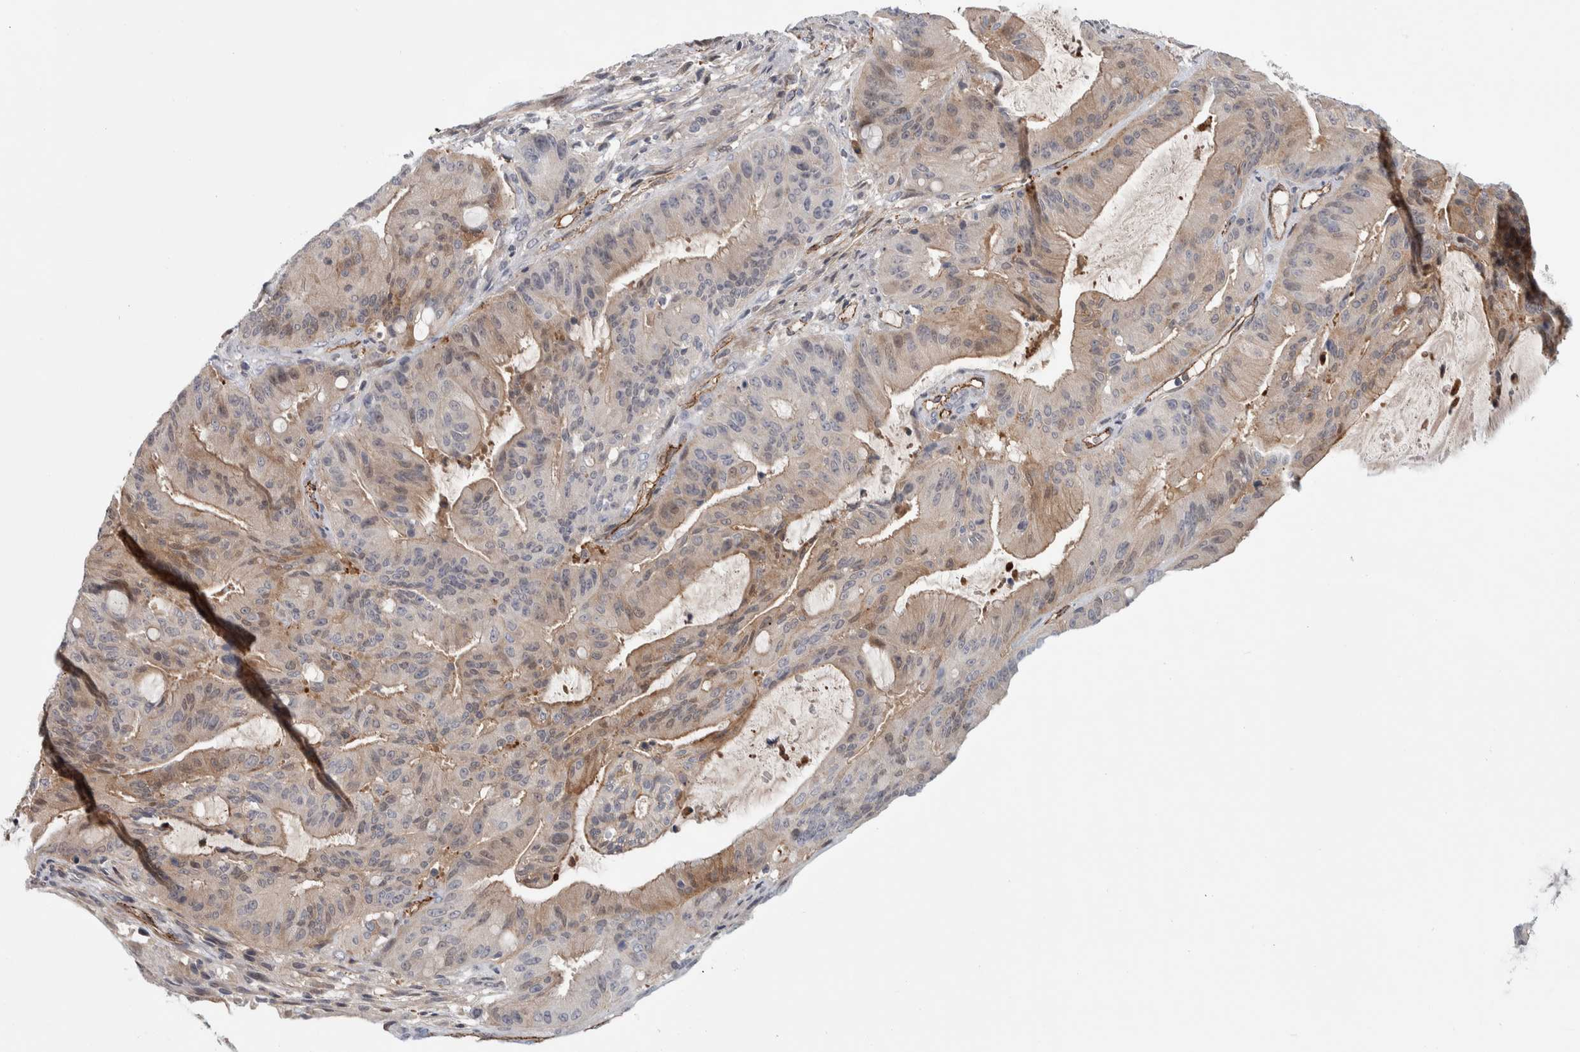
{"staining": {"intensity": "weak", "quantity": ">75%", "location": "cytoplasmic/membranous"}, "tissue": "liver cancer", "cell_type": "Tumor cells", "image_type": "cancer", "snomed": [{"axis": "morphology", "description": "Normal tissue, NOS"}, {"axis": "morphology", "description": "Cholangiocarcinoma"}, {"axis": "topography", "description": "Liver"}, {"axis": "topography", "description": "Peripheral nerve tissue"}], "caption": "About >75% of tumor cells in human liver cholangiocarcinoma show weak cytoplasmic/membranous protein expression as visualized by brown immunohistochemical staining.", "gene": "ZNF862", "patient": {"sex": "female", "age": 73}}